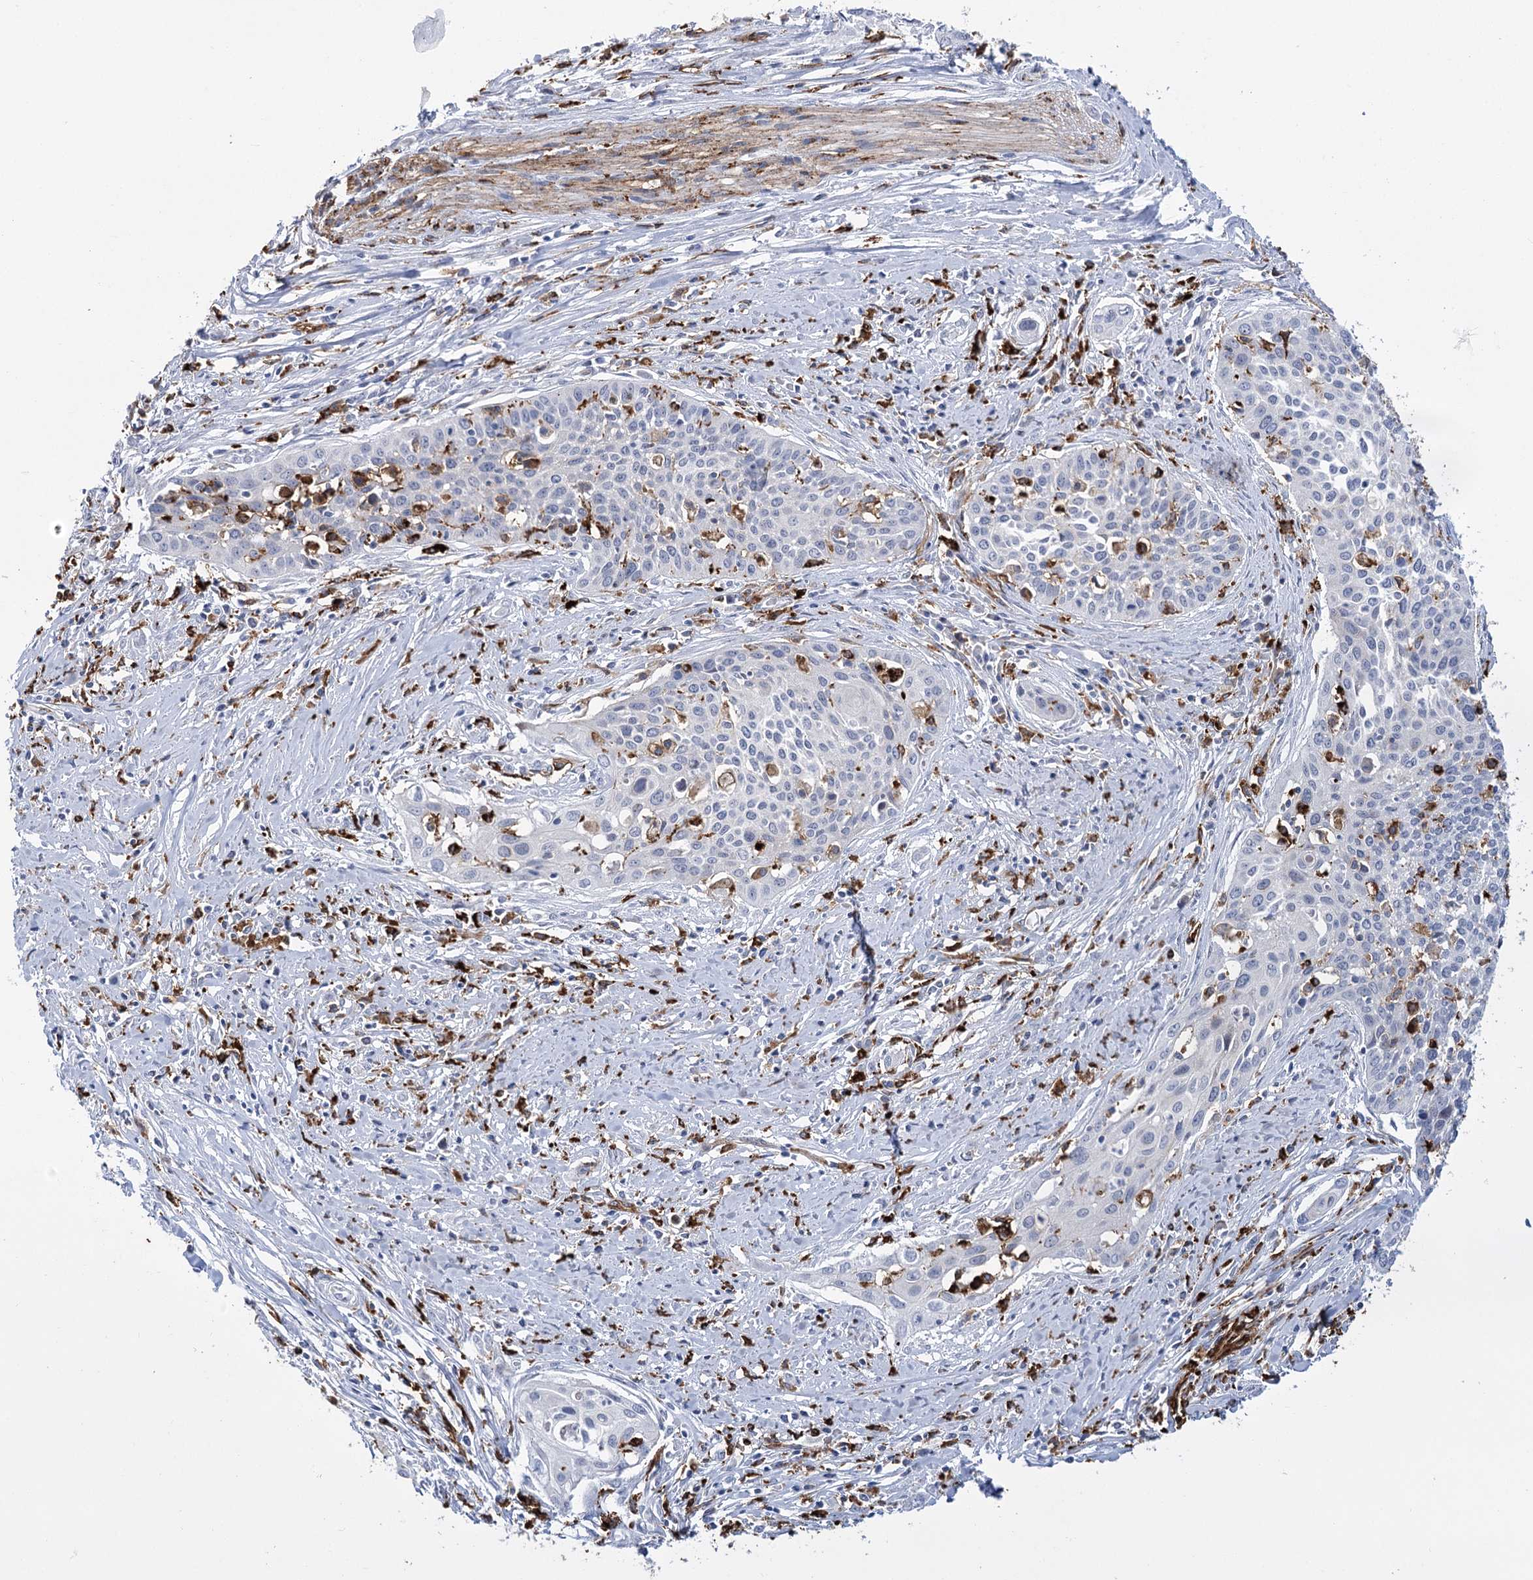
{"staining": {"intensity": "negative", "quantity": "none", "location": "none"}, "tissue": "cervical cancer", "cell_type": "Tumor cells", "image_type": "cancer", "snomed": [{"axis": "morphology", "description": "Squamous cell carcinoma, NOS"}, {"axis": "topography", "description": "Cervix"}], "caption": "This is an immunohistochemistry (IHC) photomicrograph of cervical squamous cell carcinoma. There is no expression in tumor cells.", "gene": "PIWIL4", "patient": {"sex": "female", "age": 34}}